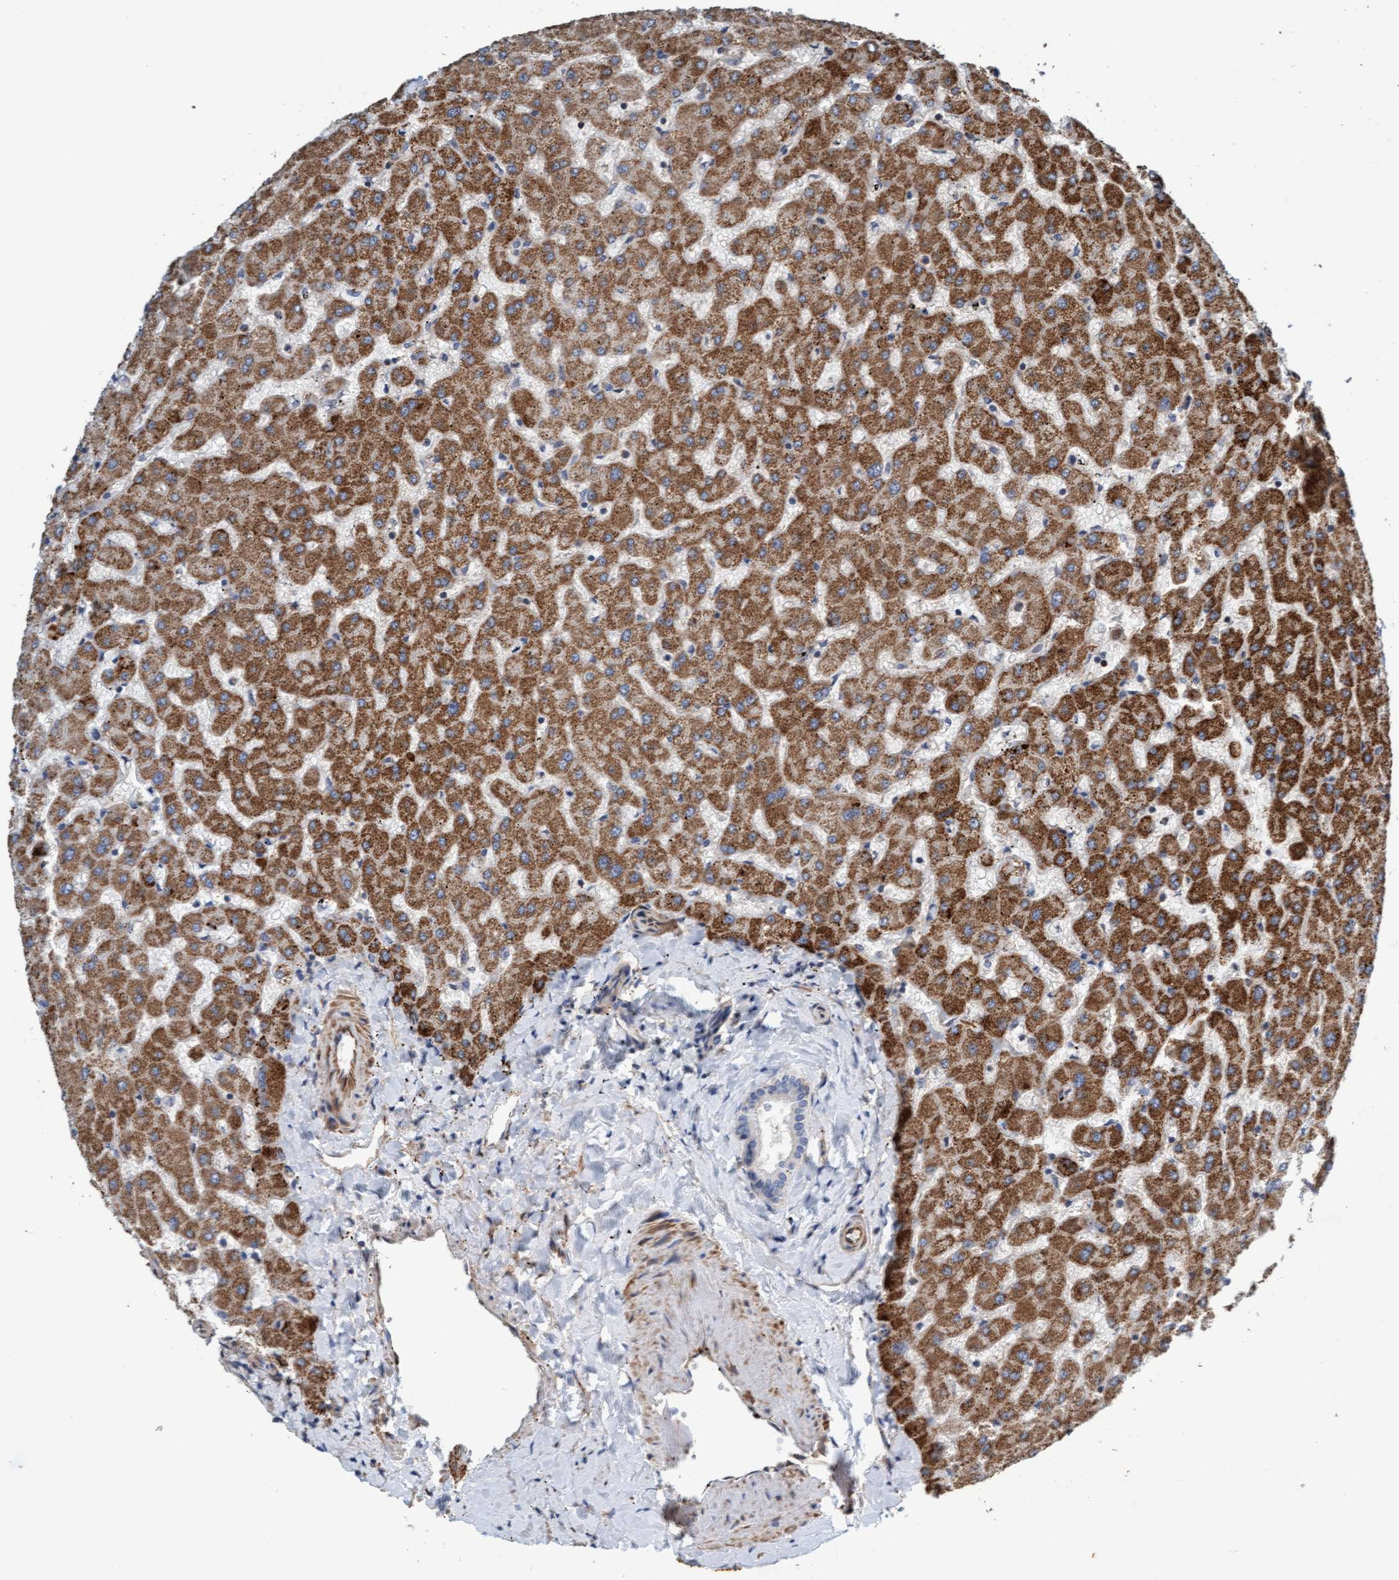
{"staining": {"intensity": "negative", "quantity": "none", "location": "none"}, "tissue": "liver", "cell_type": "Cholangiocytes", "image_type": "normal", "snomed": [{"axis": "morphology", "description": "Normal tissue, NOS"}, {"axis": "topography", "description": "Liver"}], "caption": "This is an immunohistochemistry image of unremarkable liver. There is no positivity in cholangiocytes.", "gene": "FMNL3", "patient": {"sex": "female", "age": 63}}